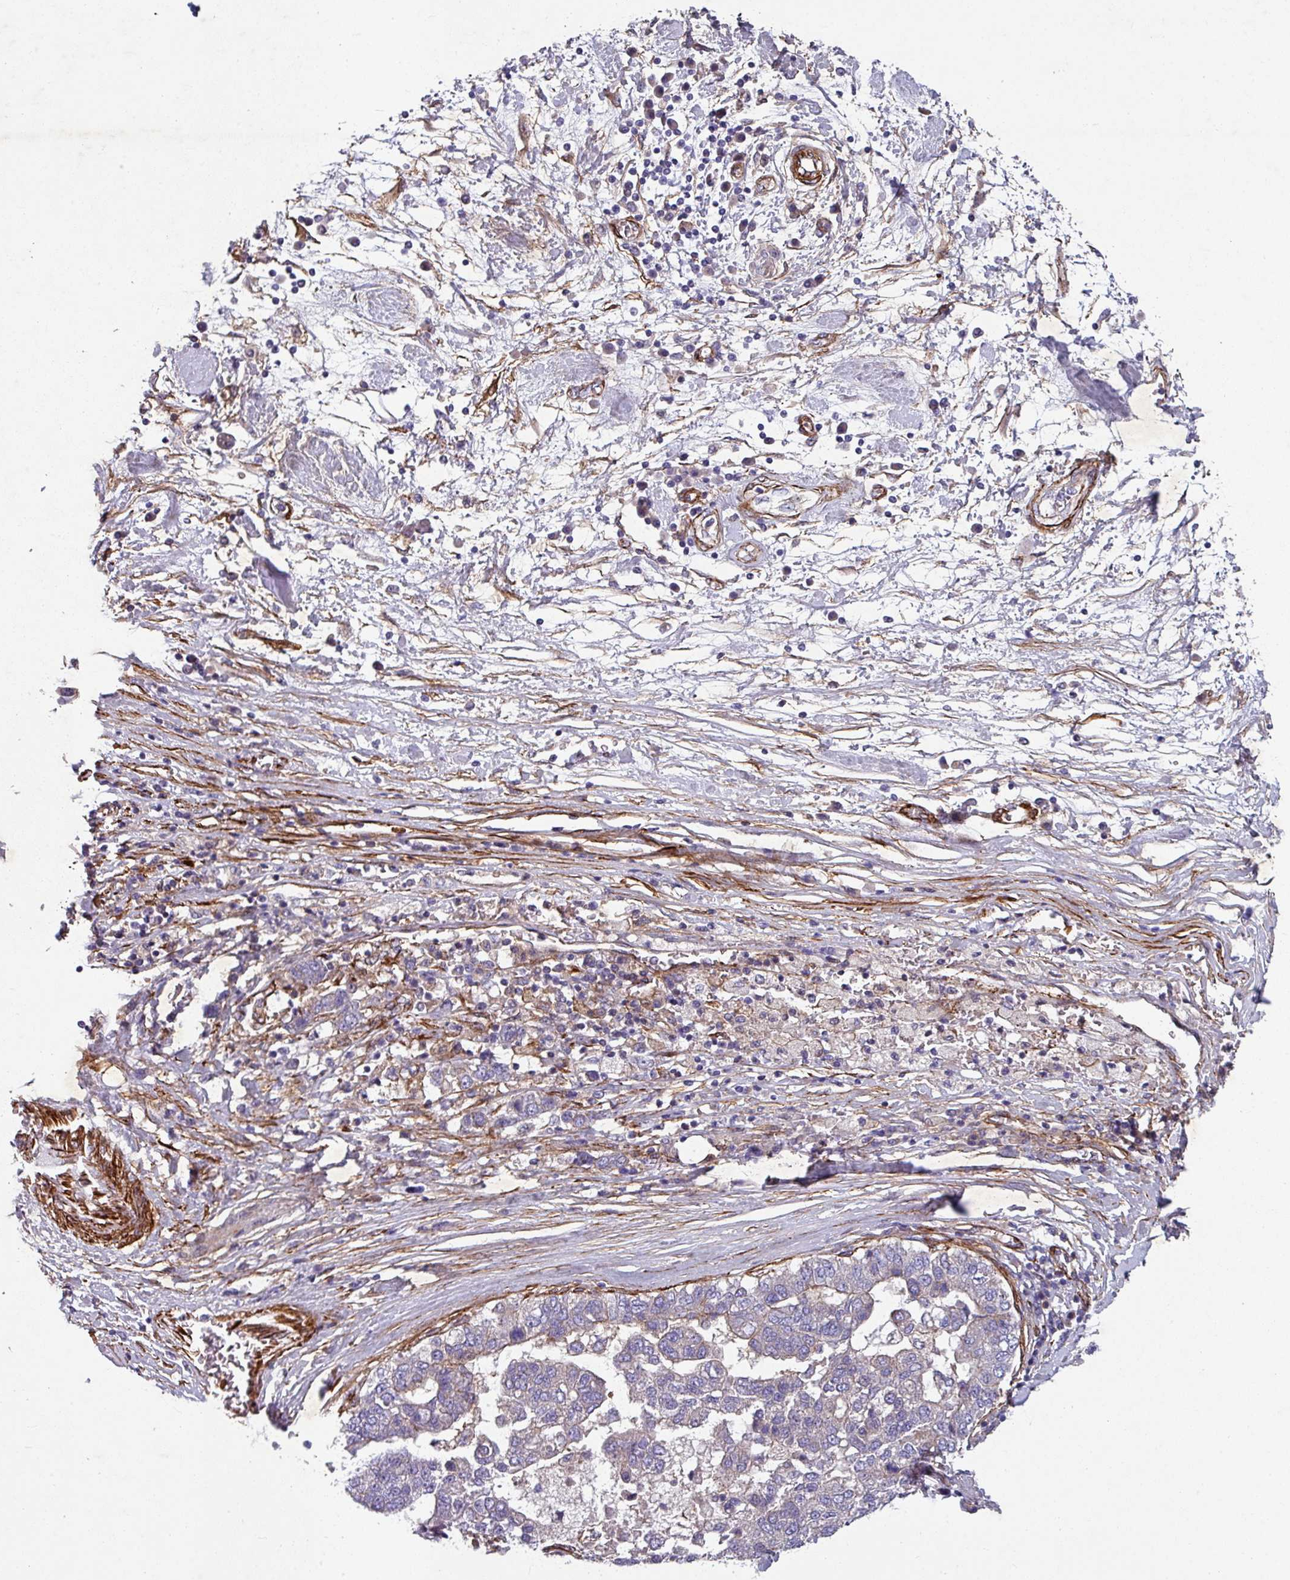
{"staining": {"intensity": "negative", "quantity": "none", "location": "none"}, "tissue": "pancreatic cancer", "cell_type": "Tumor cells", "image_type": "cancer", "snomed": [{"axis": "morphology", "description": "Adenocarcinoma, NOS"}, {"axis": "topography", "description": "Pancreas"}], "caption": "DAB (3,3'-diaminobenzidine) immunohistochemical staining of human adenocarcinoma (pancreatic) displays no significant staining in tumor cells.", "gene": "ATP2C2", "patient": {"sex": "female", "age": 61}}